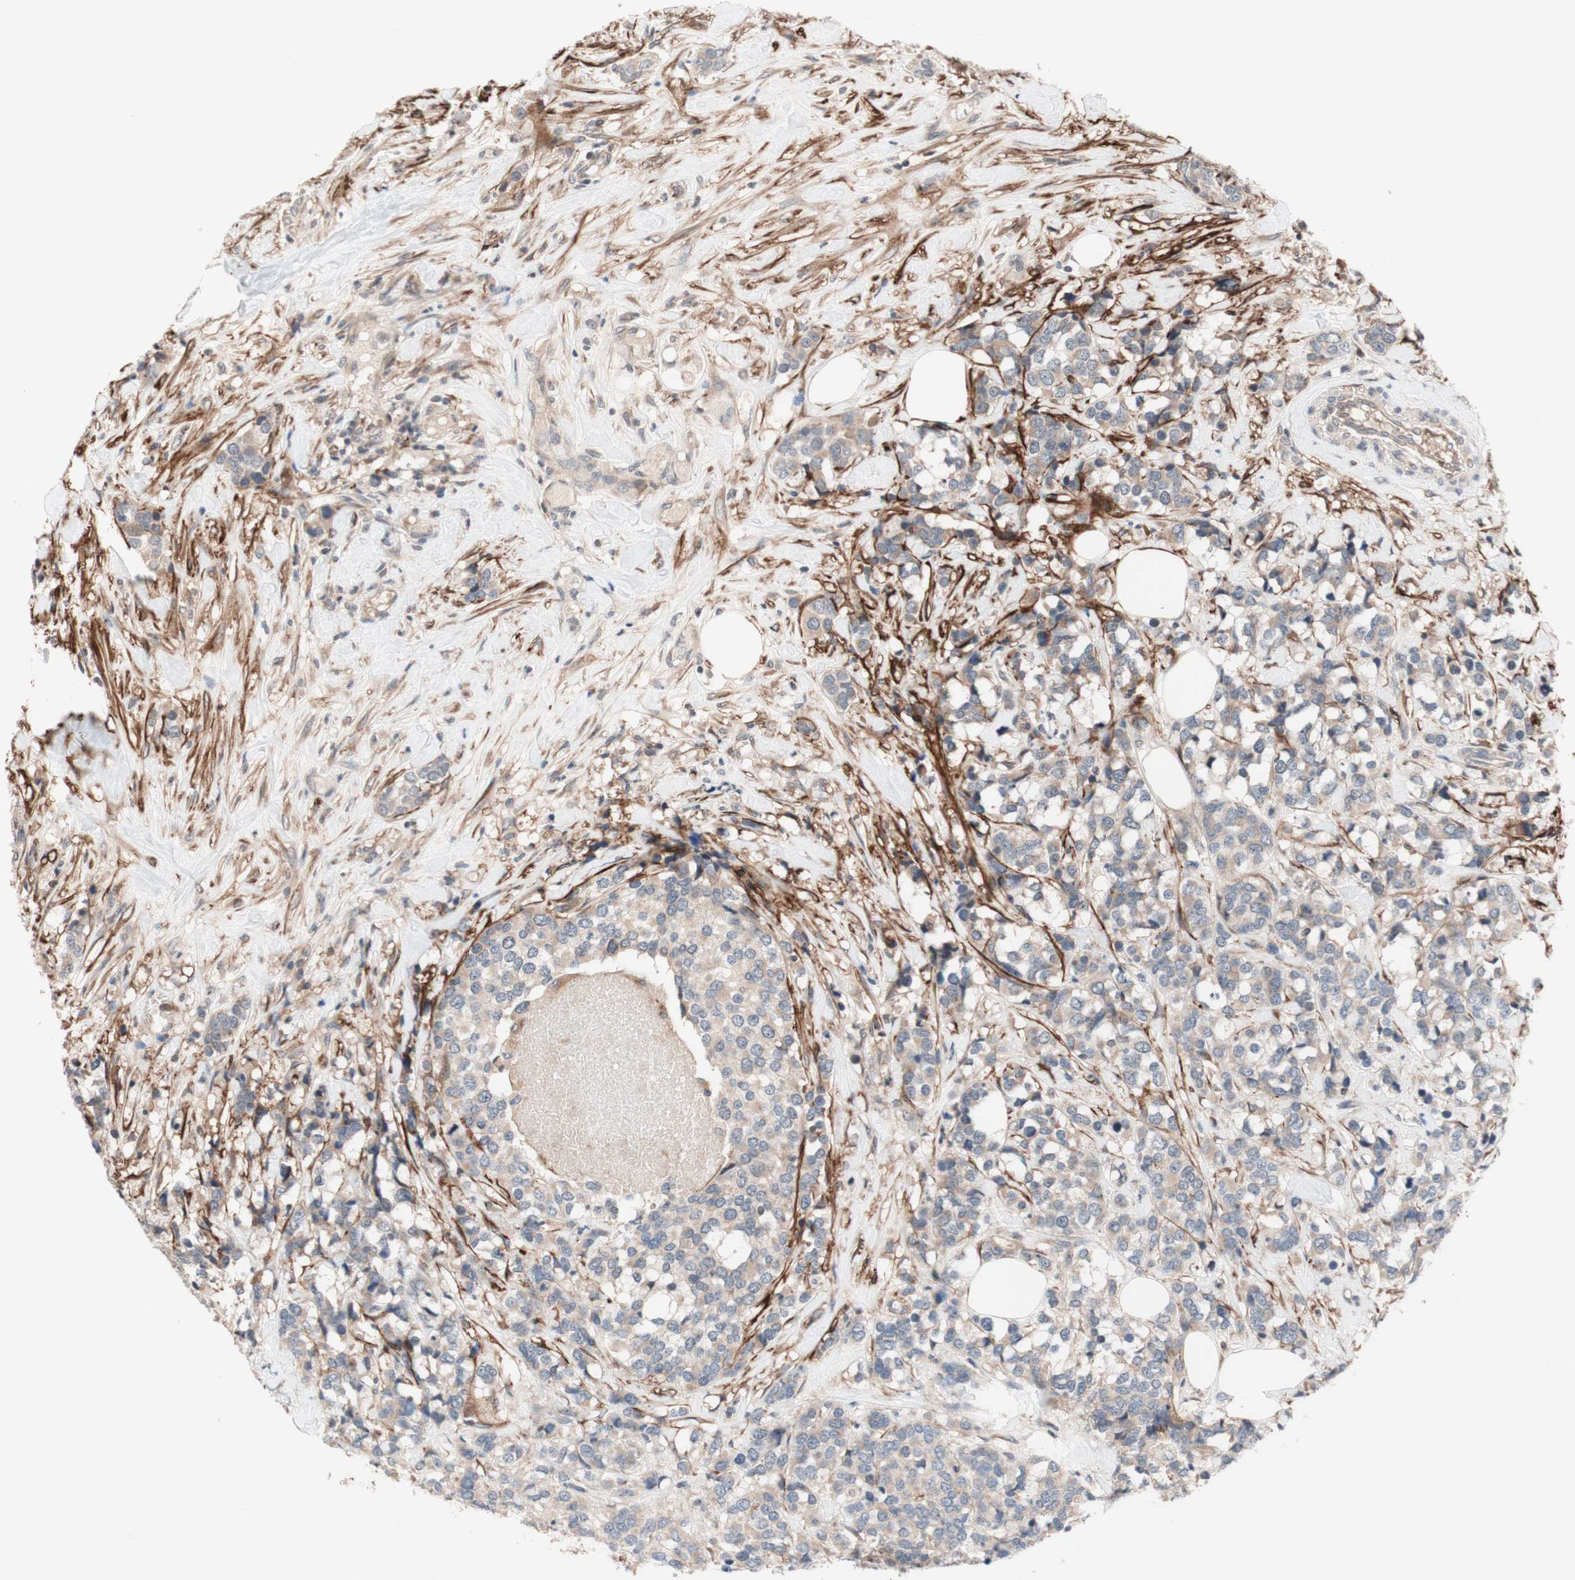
{"staining": {"intensity": "weak", "quantity": ">75%", "location": "cytoplasmic/membranous"}, "tissue": "breast cancer", "cell_type": "Tumor cells", "image_type": "cancer", "snomed": [{"axis": "morphology", "description": "Lobular carcinoma"}, {"axis": "topography", "description": "Breast"}], "caption": "There is low levels of weak cytoplasmic/membranous expression in tumor cells of breast cancer (lobular carcinoma), as demonstrated by immunohistochemical staining (brown color).", "gene": "CD55", "patient": {"sex": "female", "age": 59}}